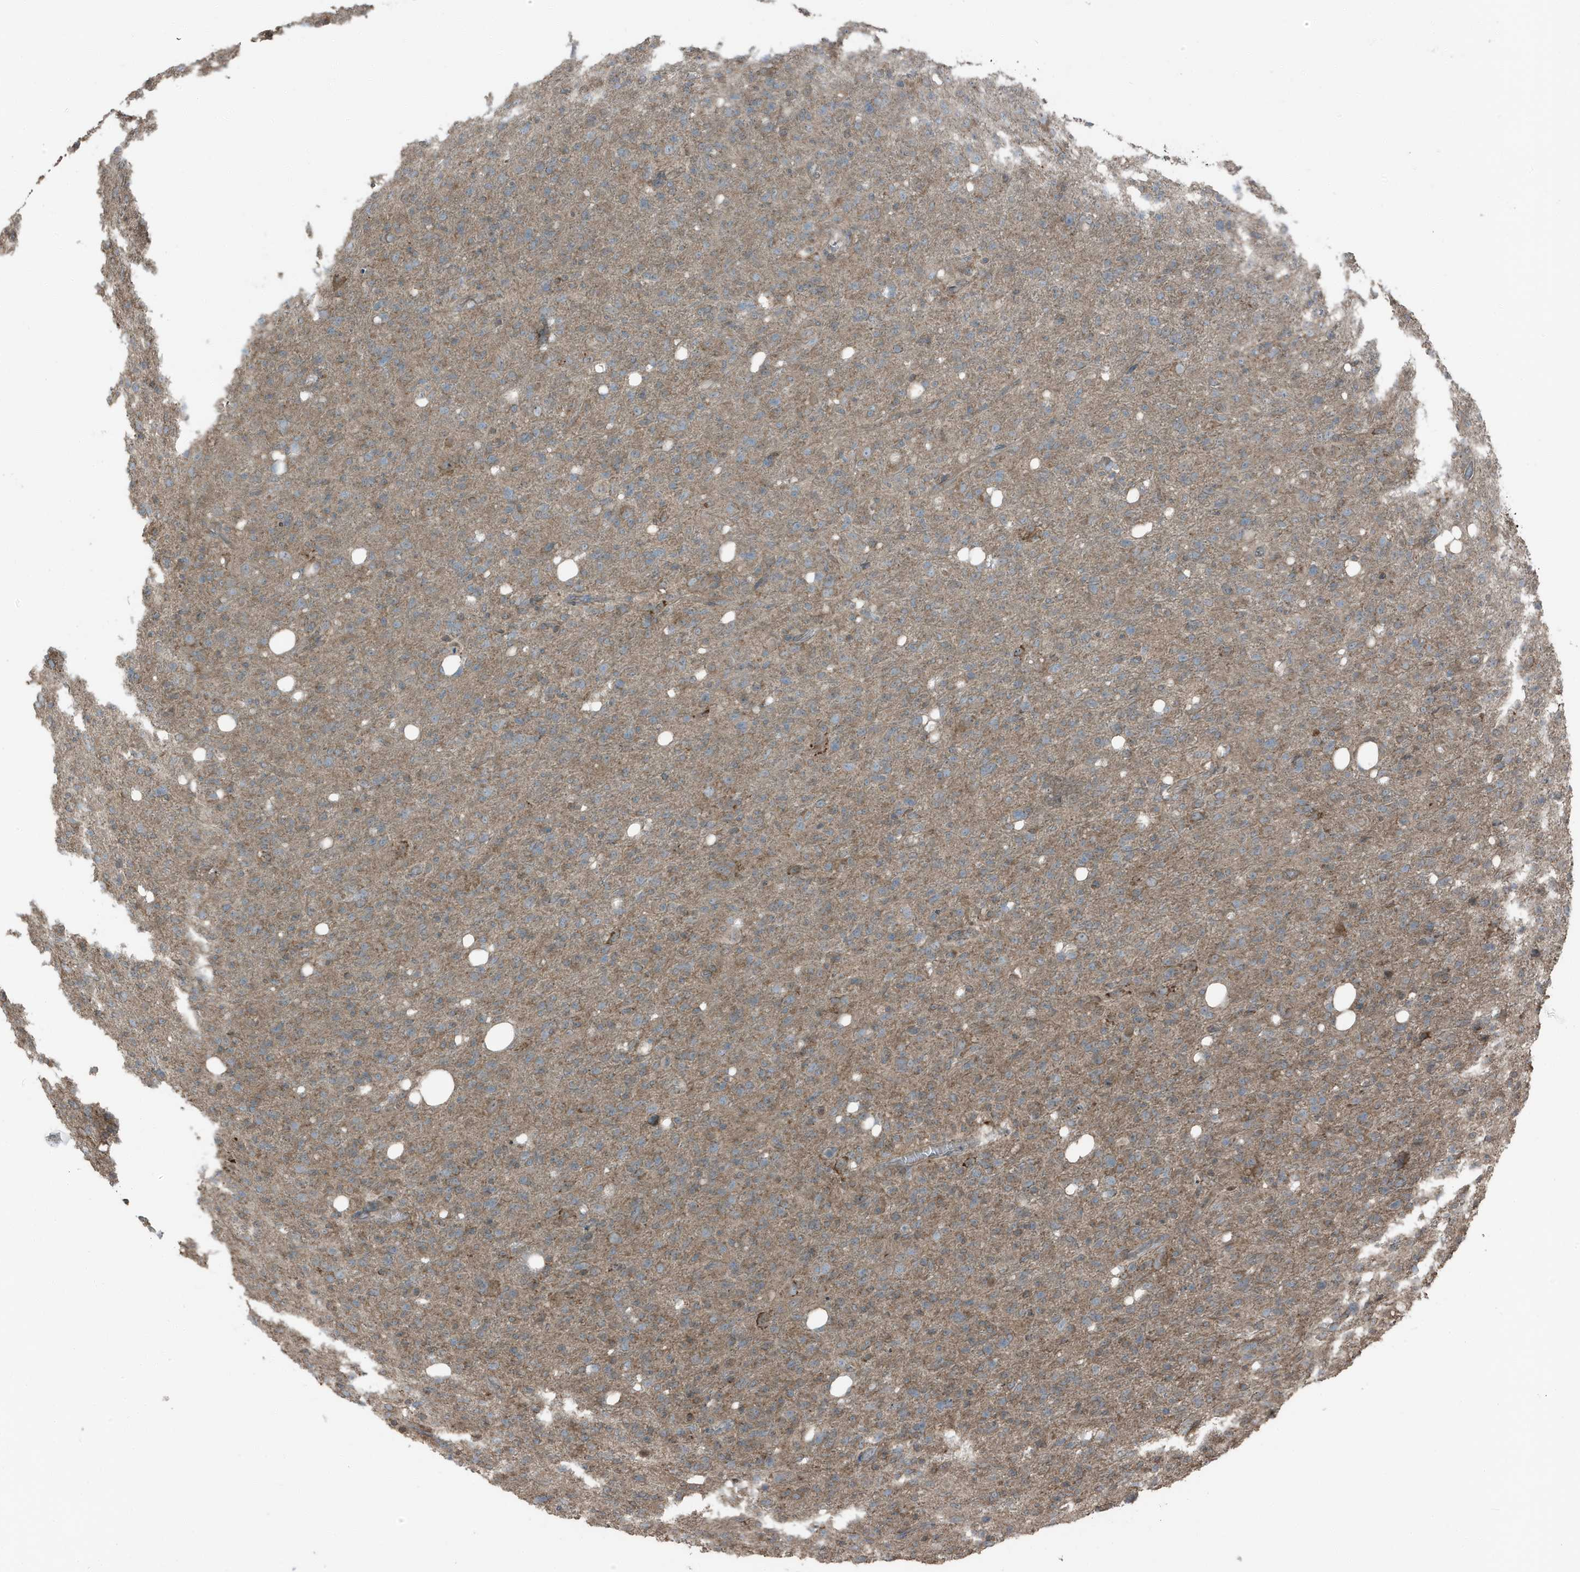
{"staining": {"intensity": "weak", "quantity": ">75%", "location": "cytoplasmic/membranous"}, "tissue": "glioma", "cell_type": "Tumor cells", "image_type": "cancer", "snomed": [{"axis": "morphology", "description": "Glioma, malignant, High grade"}, {"axis": "topography", "description": "Brain"}], "caption": "Tumor cells reveal weak cytoplasmic/membranous staining in about >75% of cells in glioma.", "gene": "AZI2", "patient": {"sex": "female", "age": 57}}